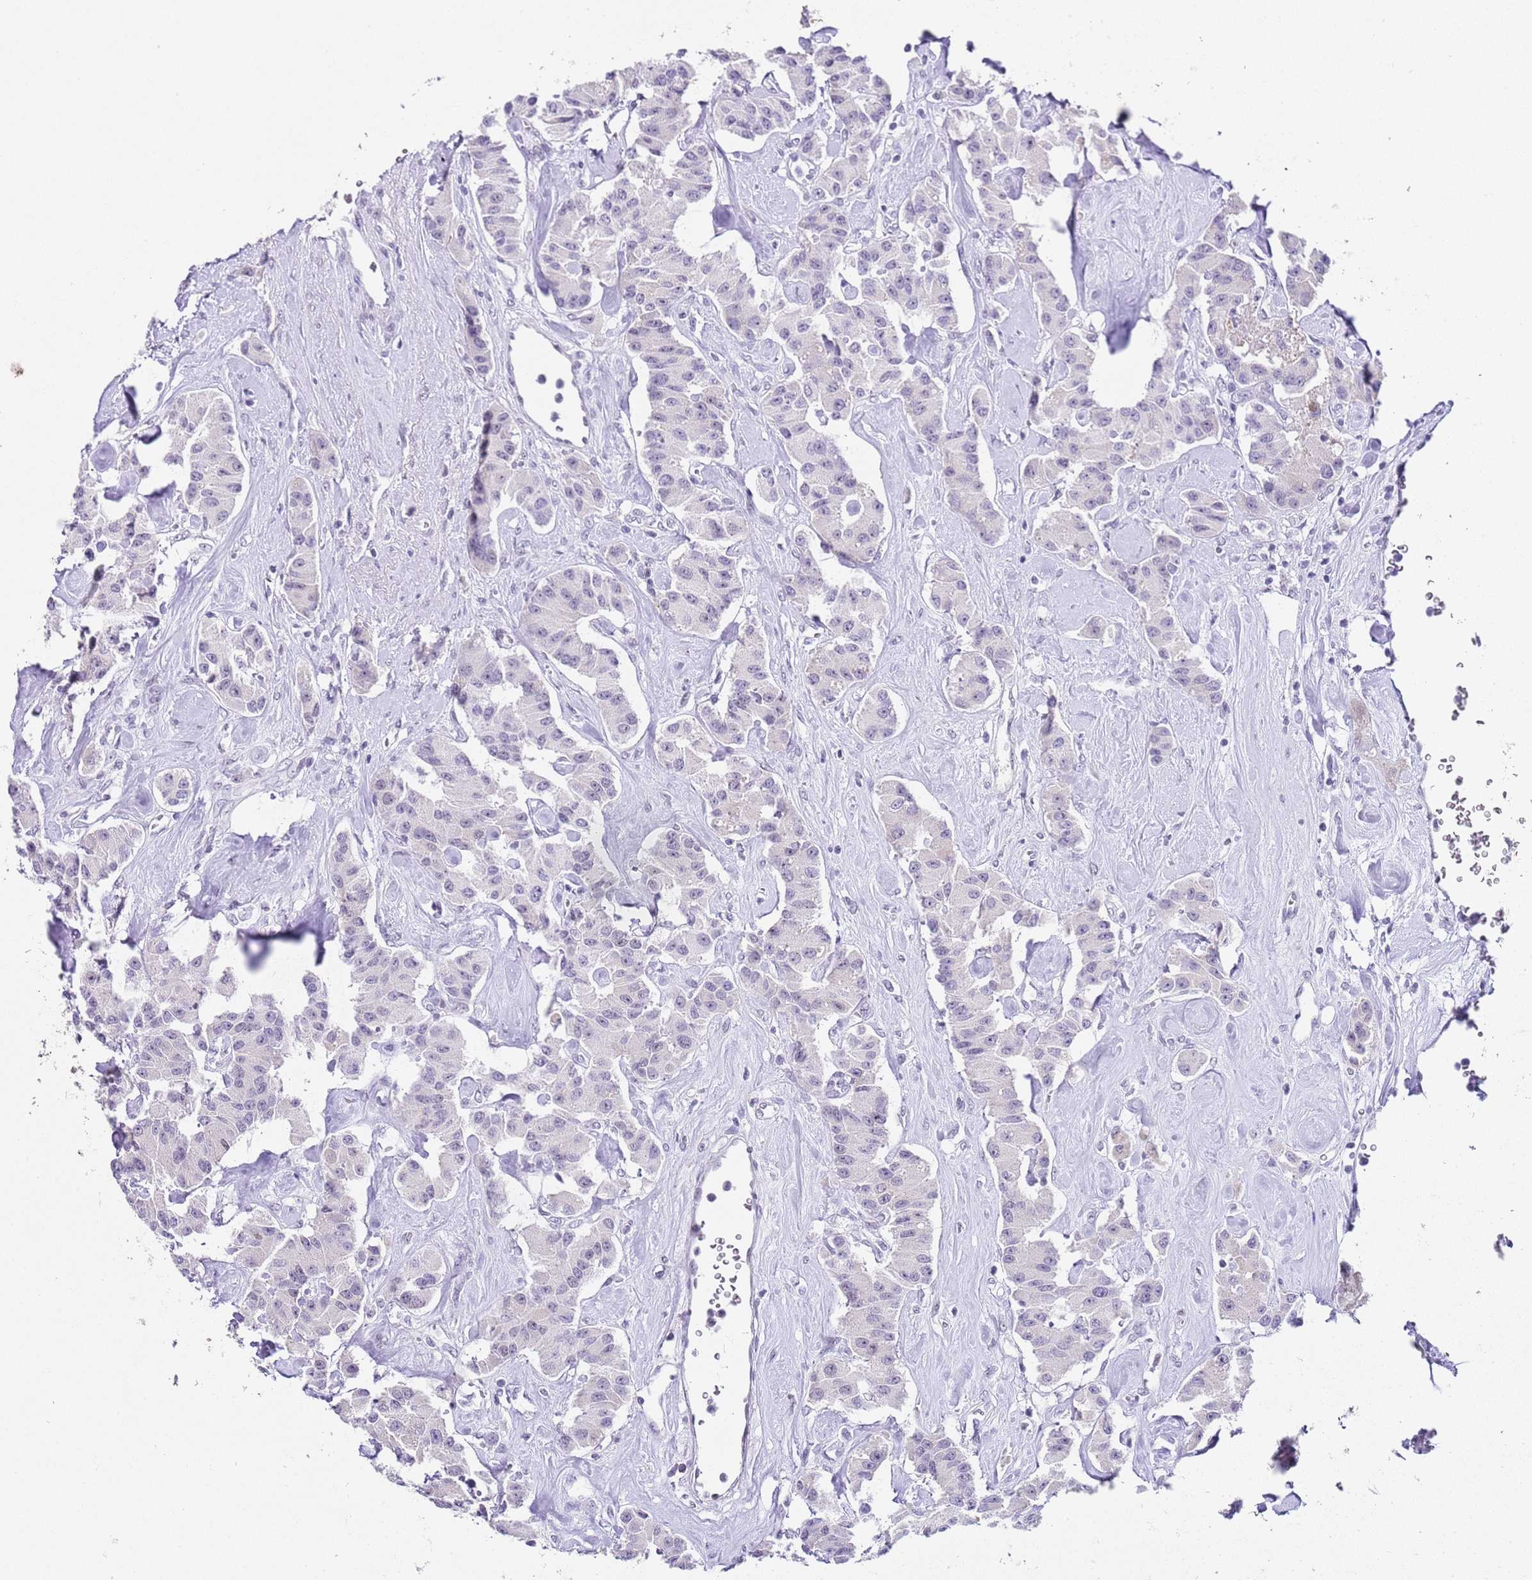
{"staining": {"intensity": "negative", "quantity": "none", "location": "none"}, "tissue": "carcinoid", "cell_type": "Tumor cells", "image_type": "cancer", "snomed": [{"axis": "morphology", "description": "Carcinoid, malignant, NOS"}, {"axis": "topography", "description": "Pancreas"}], "caption": "IHC histopathology image of human carcinoid stained for a protein (brown), which displays no staining in tumor cells. Brightfield microscopy of IHC stained with DAB (3,3'-diaminobenzidine) (brown) and hematoxylin (blue), captured at high magnification.", "gene": "NOP56", "patient": {"sex": "male", "age": 41}}